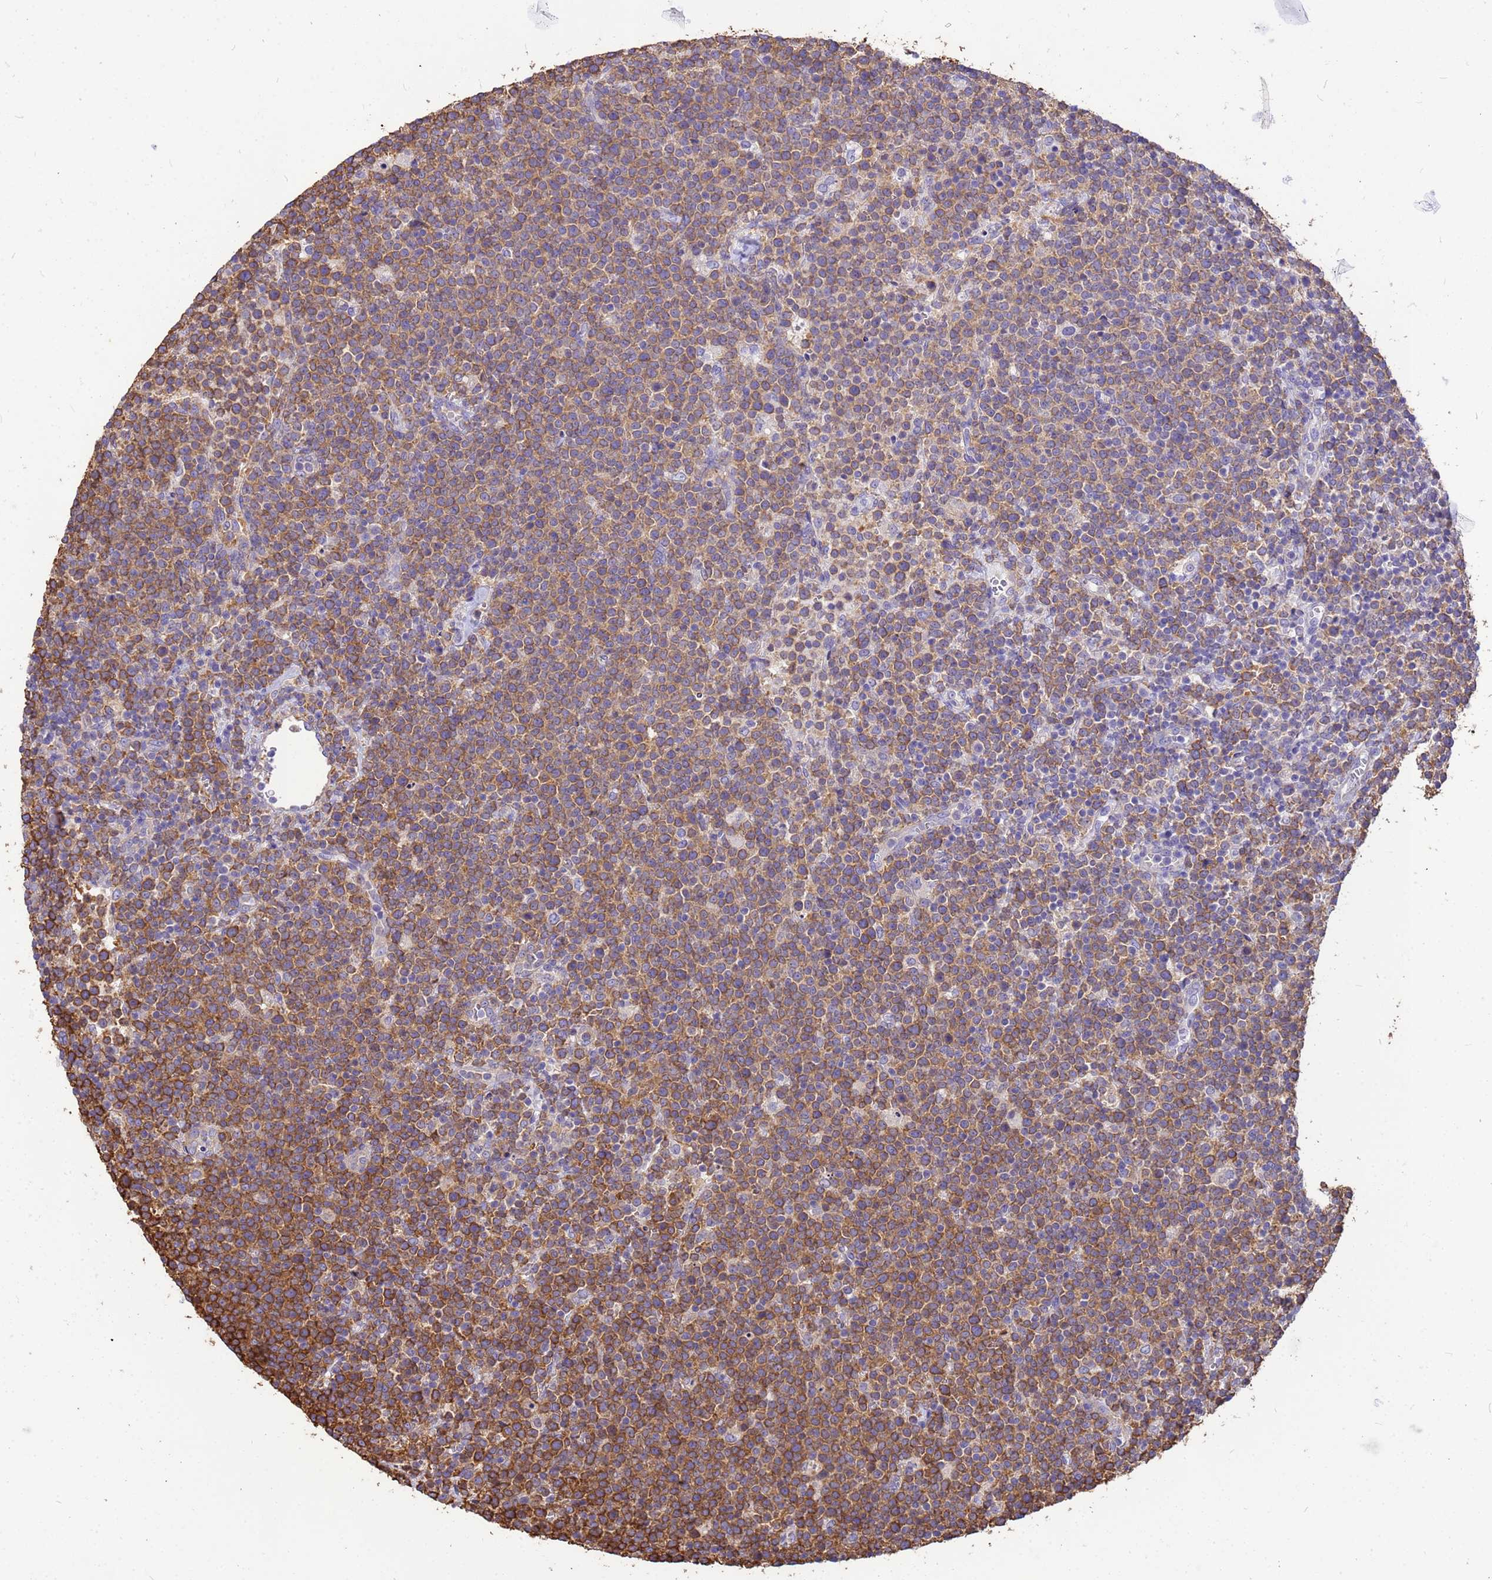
{"staining": {"intensity": "moderate", "quantity": ">75%", "location": "cytoplasmic/membranous"}, "tissue": "lymphoma", "cell_type": "Tumor cells", "image_type": "cancer", "snomed": [{"axis": "morphology", "description": "Malignant lymphoma, non-Hodgkin's type, High grade"}, {"axis": "topography", "description": "Lymph node"}], "caption": "Immunohistochemistry (IHC) photomicrograph of malignant lymphoma, non-Hodgkin's type (high-grade) stained for a protein (brown), which demonstrates medium levels of moderate cytoplasmic/membranous positivity in approximately >75% of tumor cells.", "gene": "TUBB1", "patient": {"sex": "male", "age": 61}}